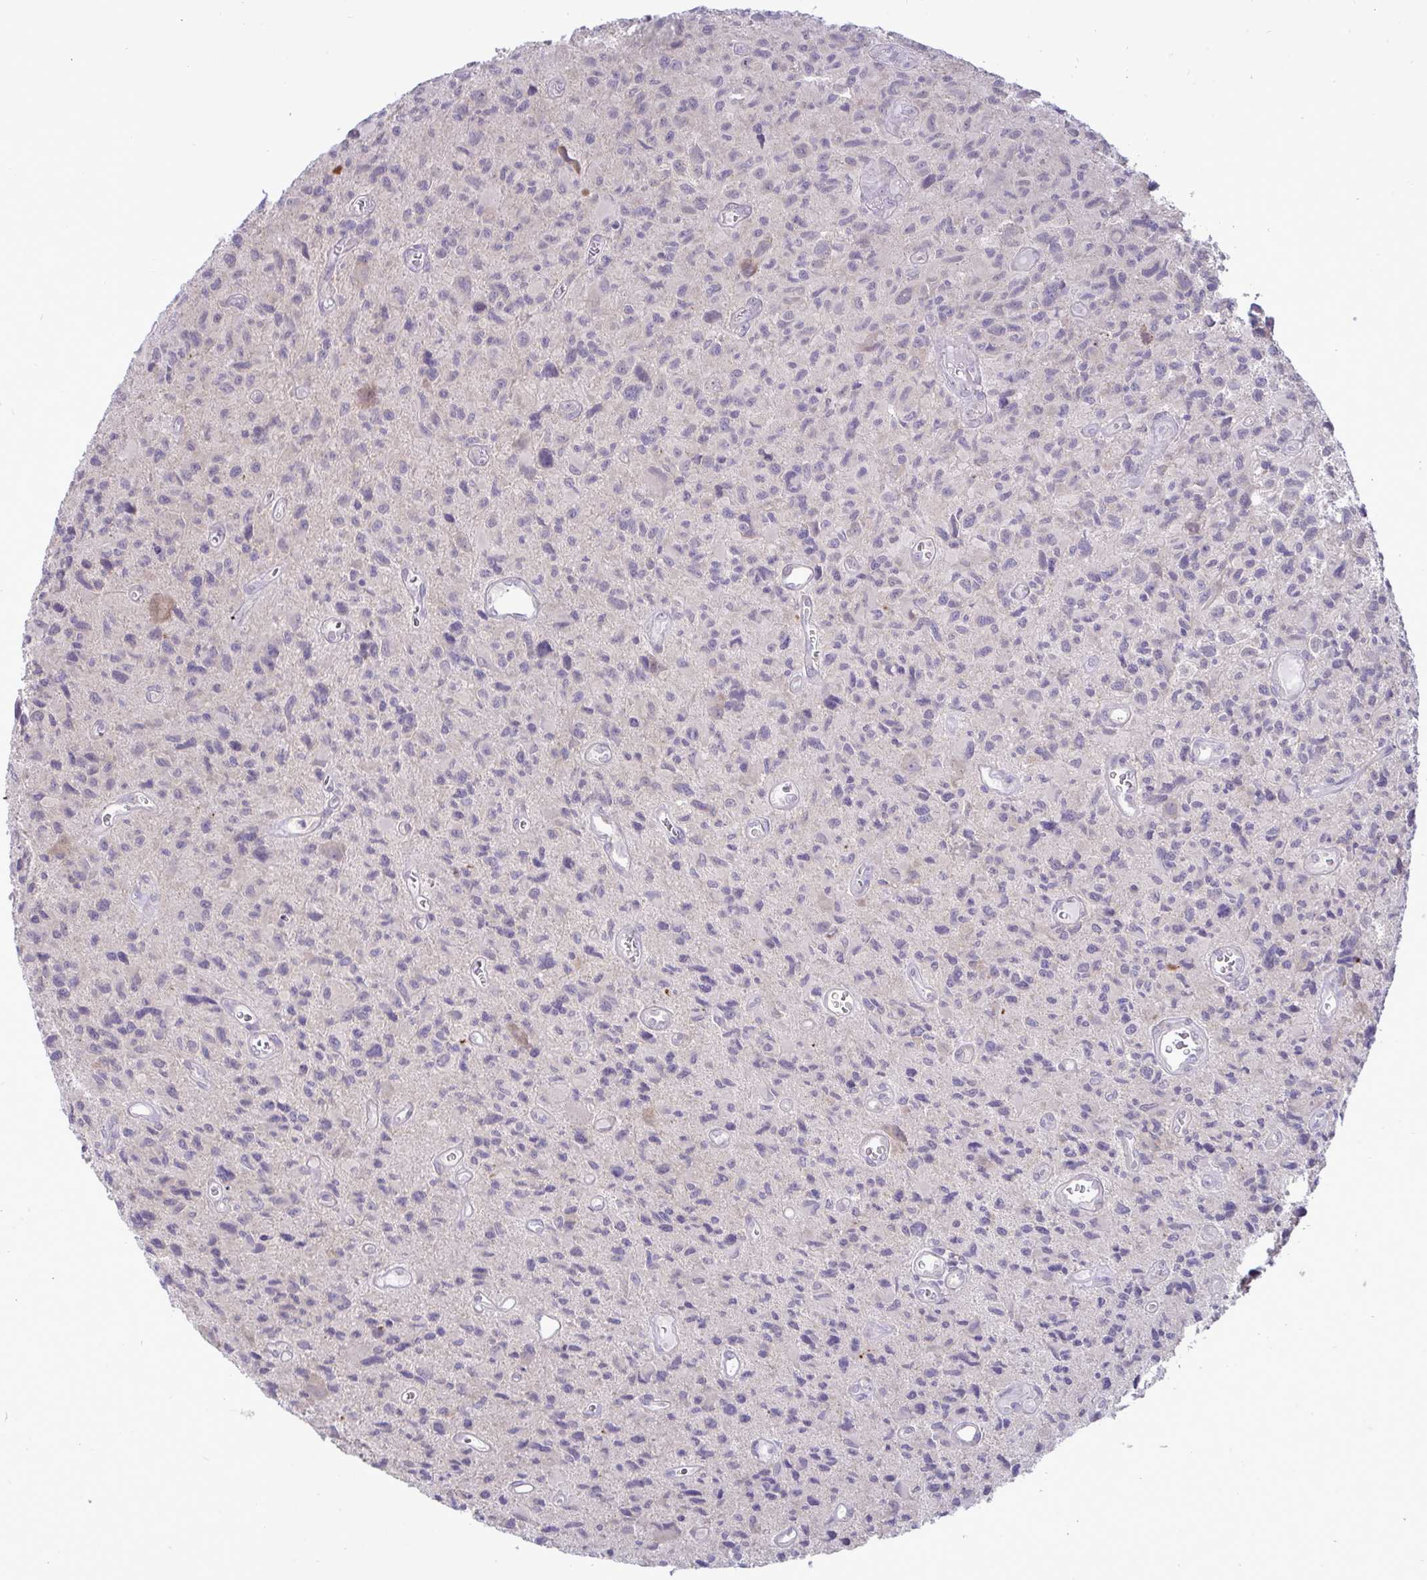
{"staining": {"intensity": "negative", "quantity": "none", "location": "none"}, "tissue": "glioma", "cell_type": "Tumor cells", "image_type": "cancer", "snomed": [{"axis": "morphology", "description": "Glioma, malignant, High grade"}, {"axis": "topography", "description": "Brain"}], "caption": "The immunohistochemistry photomicrograph has no significant expression in tumor cells of malignant glioma (high-grade) tissue. (IHC, brightfield microscopy, high magnification).", "gene": "TMEM41A", "patient": {"sex": "male", "age": 76}}